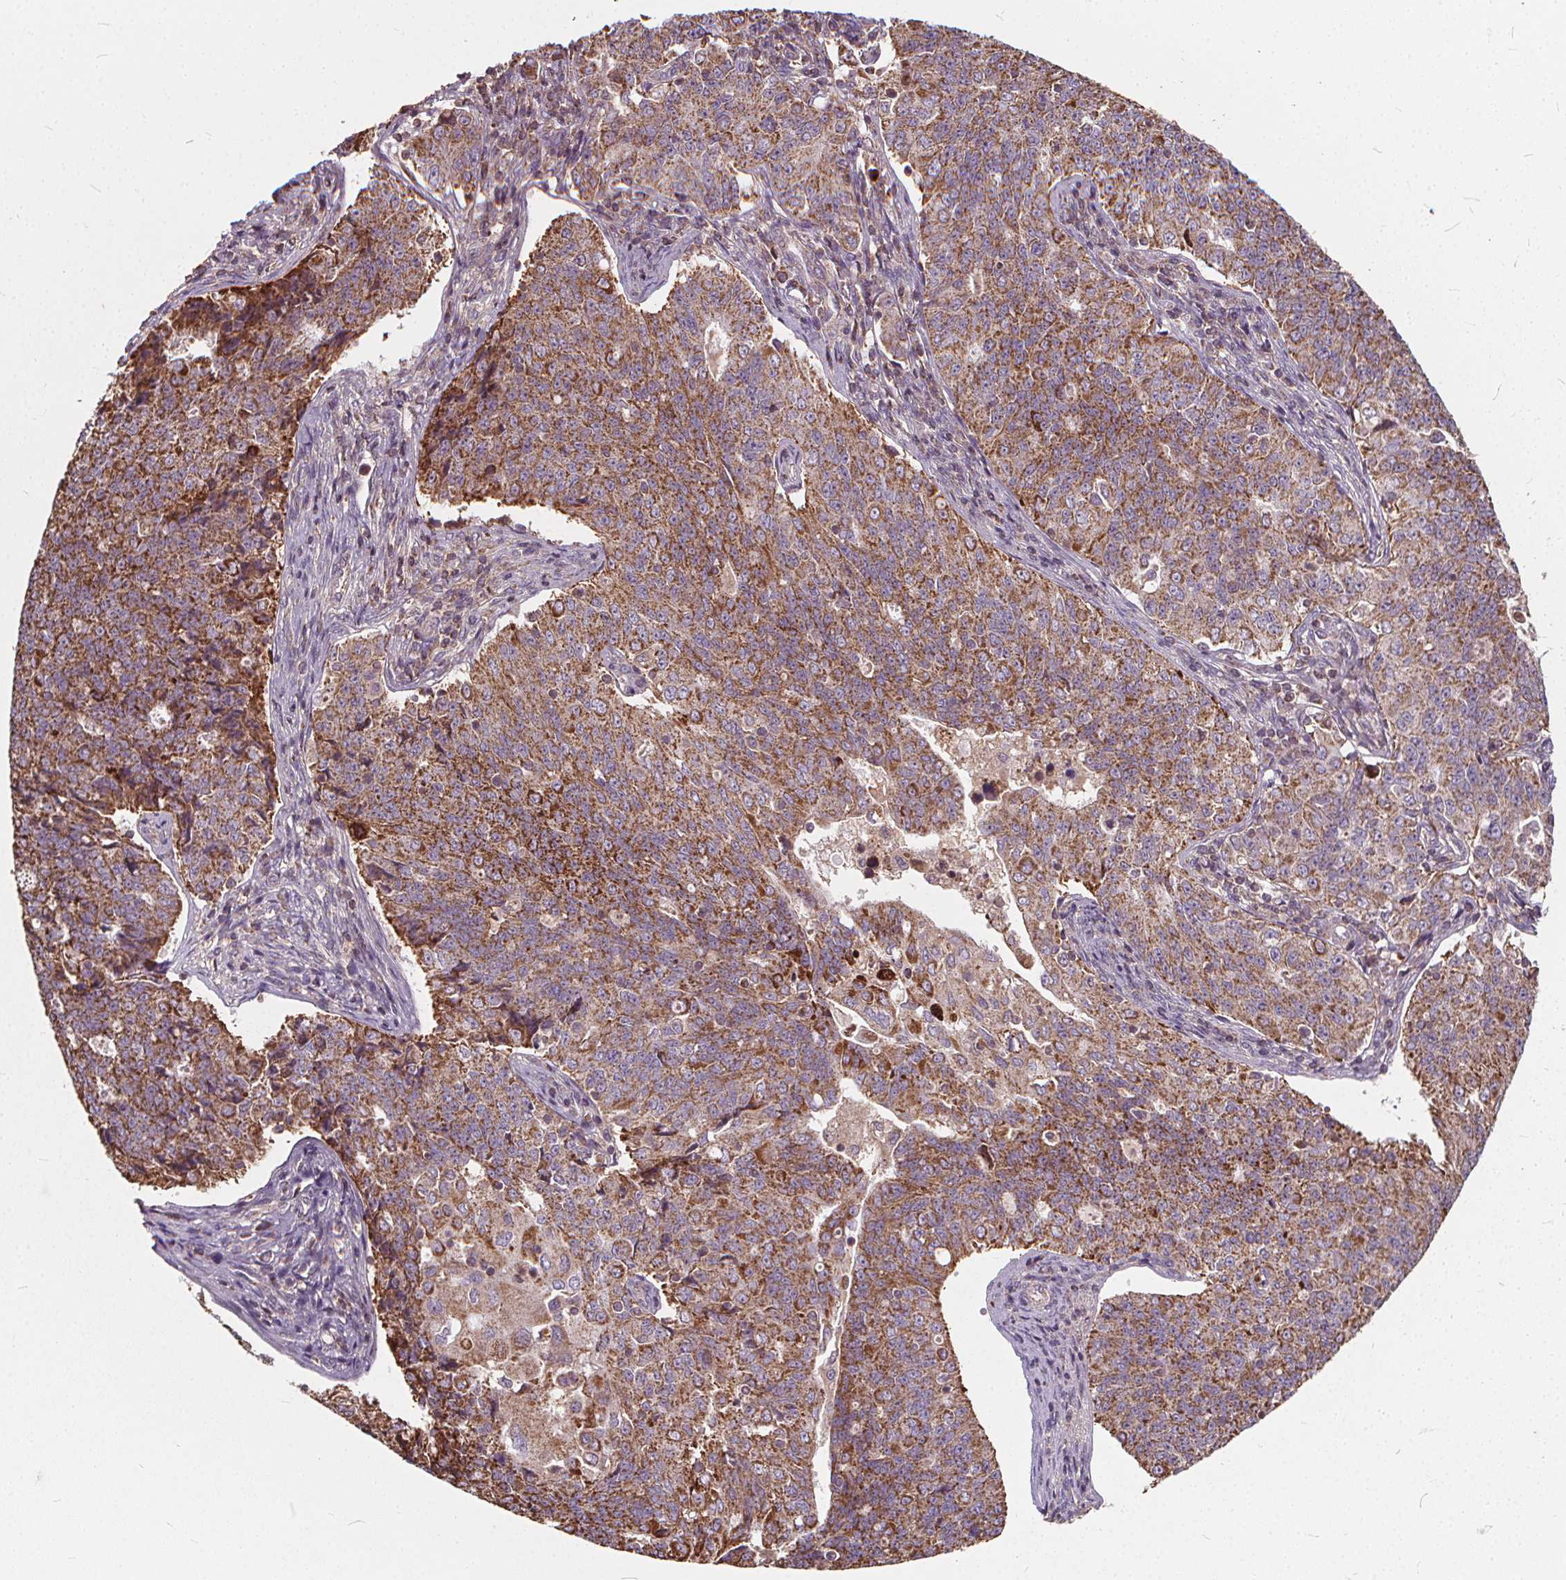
{"staining": {"intensity": "moderate", "quantity": ">75%", "location": "cytoplasmic/membranous"}, "tissue": "endometrial cancer", "cell_type": "Tumor cells", "image_type": "cancer", "snomed": [{"axis": "morphology", "description": "Adenocarcinoma, NOS"}, {"axis": "topography", "description": "Endometrium"}], "caption": "IHC staining of endometrial cancer (adenocarcinoma), which displays medium levels of moderate cytoplasmic/membranous positivity in about >75% of tumor cells indicating moderate cytoplasmic/membranous protein staining. The staining was performed using DAB (3,3'-diaminobenzidine) (brown) for protein detection and nuclei were counterstained in hematoxylin (blue).", "gene": "ORAI2", "patient": {"sex": "female", "age": 43}}